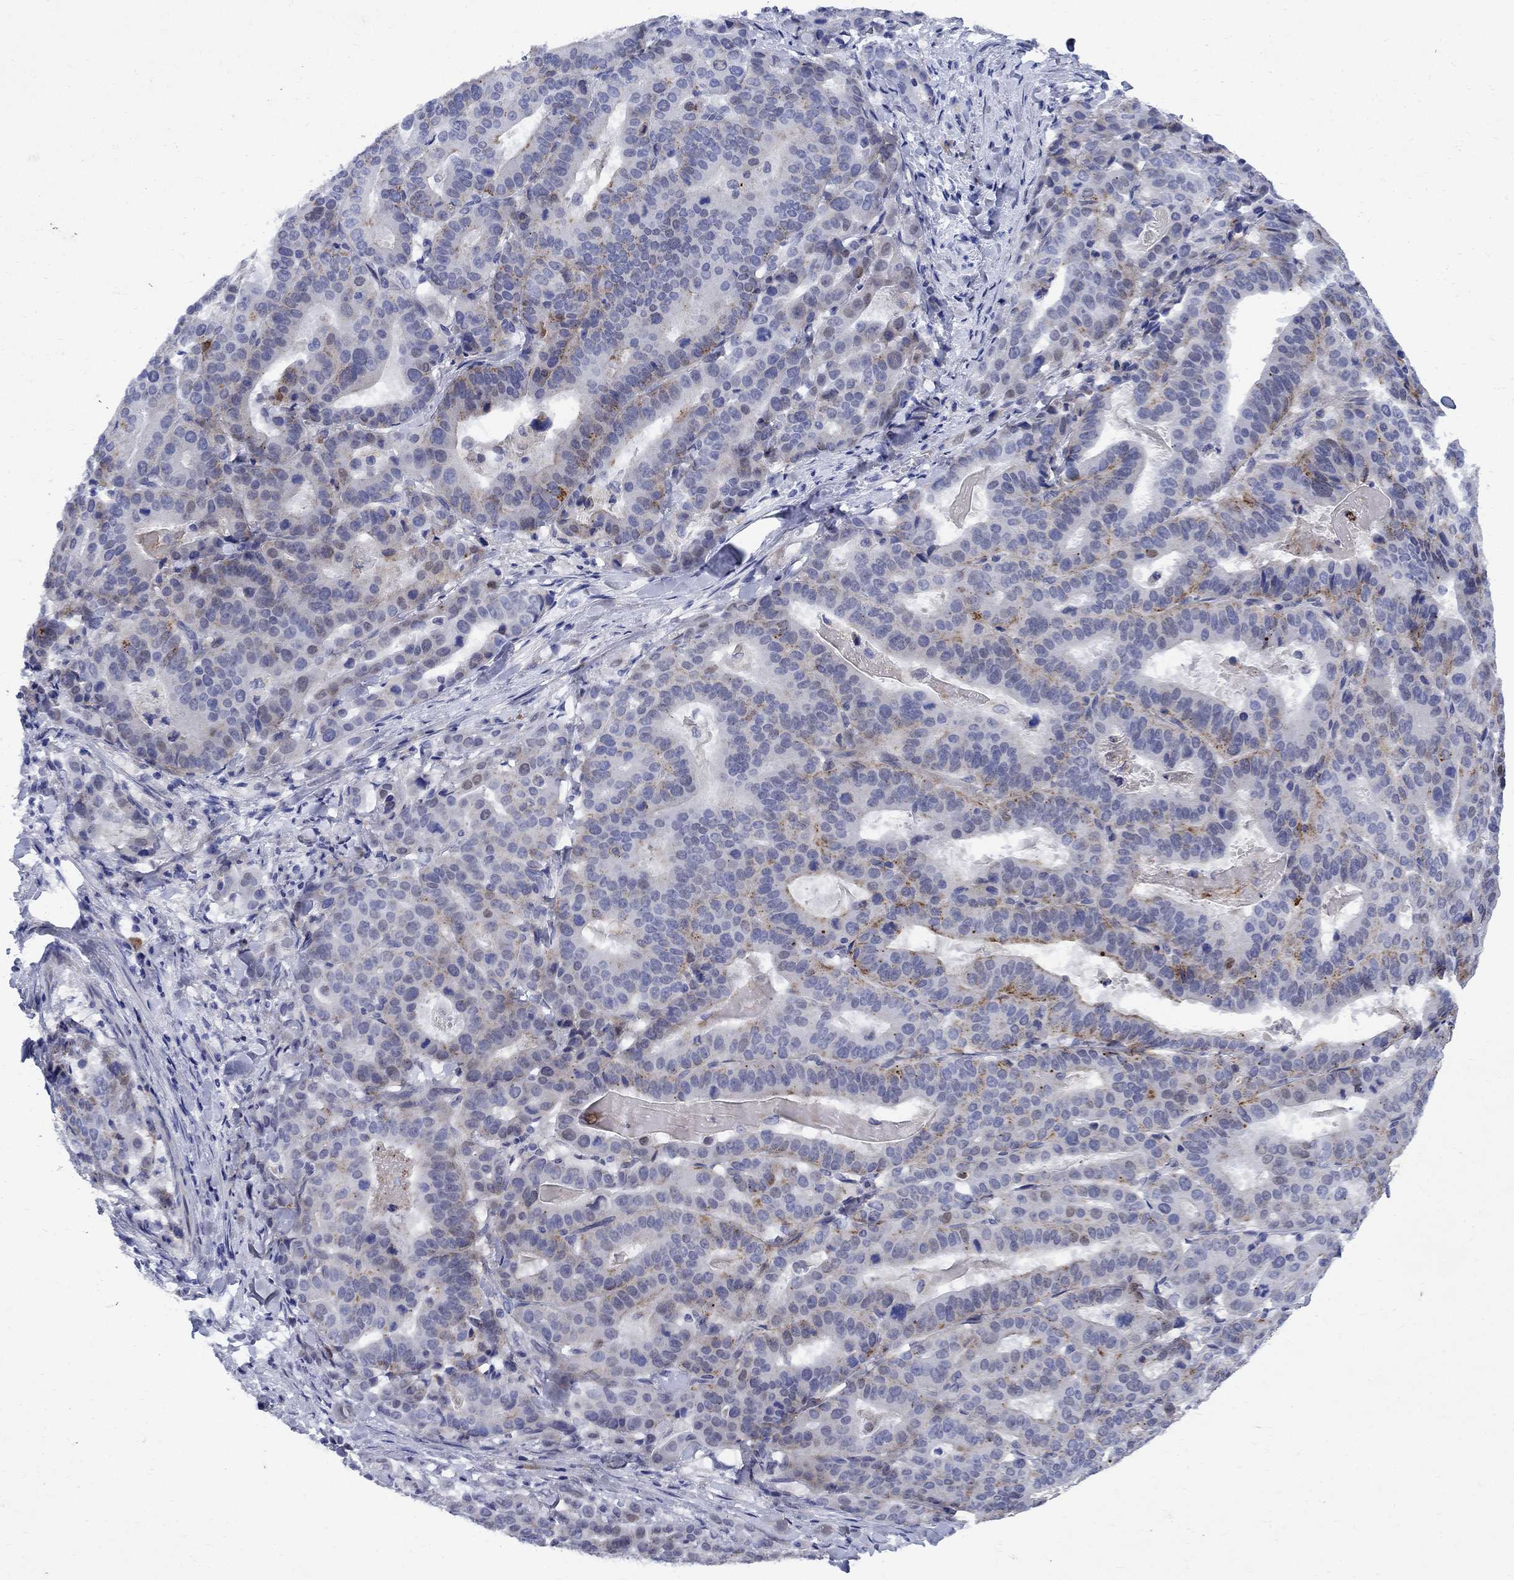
{"staining": {"intensity": "moderate", "quantity": "<25%", "location": "cytoplasmic/membranous"}, "tissue": "stomach cancer", "cell_type": "Tumor cells", "image_type": "cancer", "snomed": [{"axis": "morphology", "description": "Adenocarcinoma, NOS"}, {"axis": "topography", "description": "Stomach"}], "caption": "Approximately <25% of tumor cells in human stomach cancer (adenocarcinoma) demonstrate moderate cytoplasmic/membranous protein staining as visualized by brown immunohistochemical staining.", "gene": "STAB2", "patient": {"sex": "male", "age": 48}}